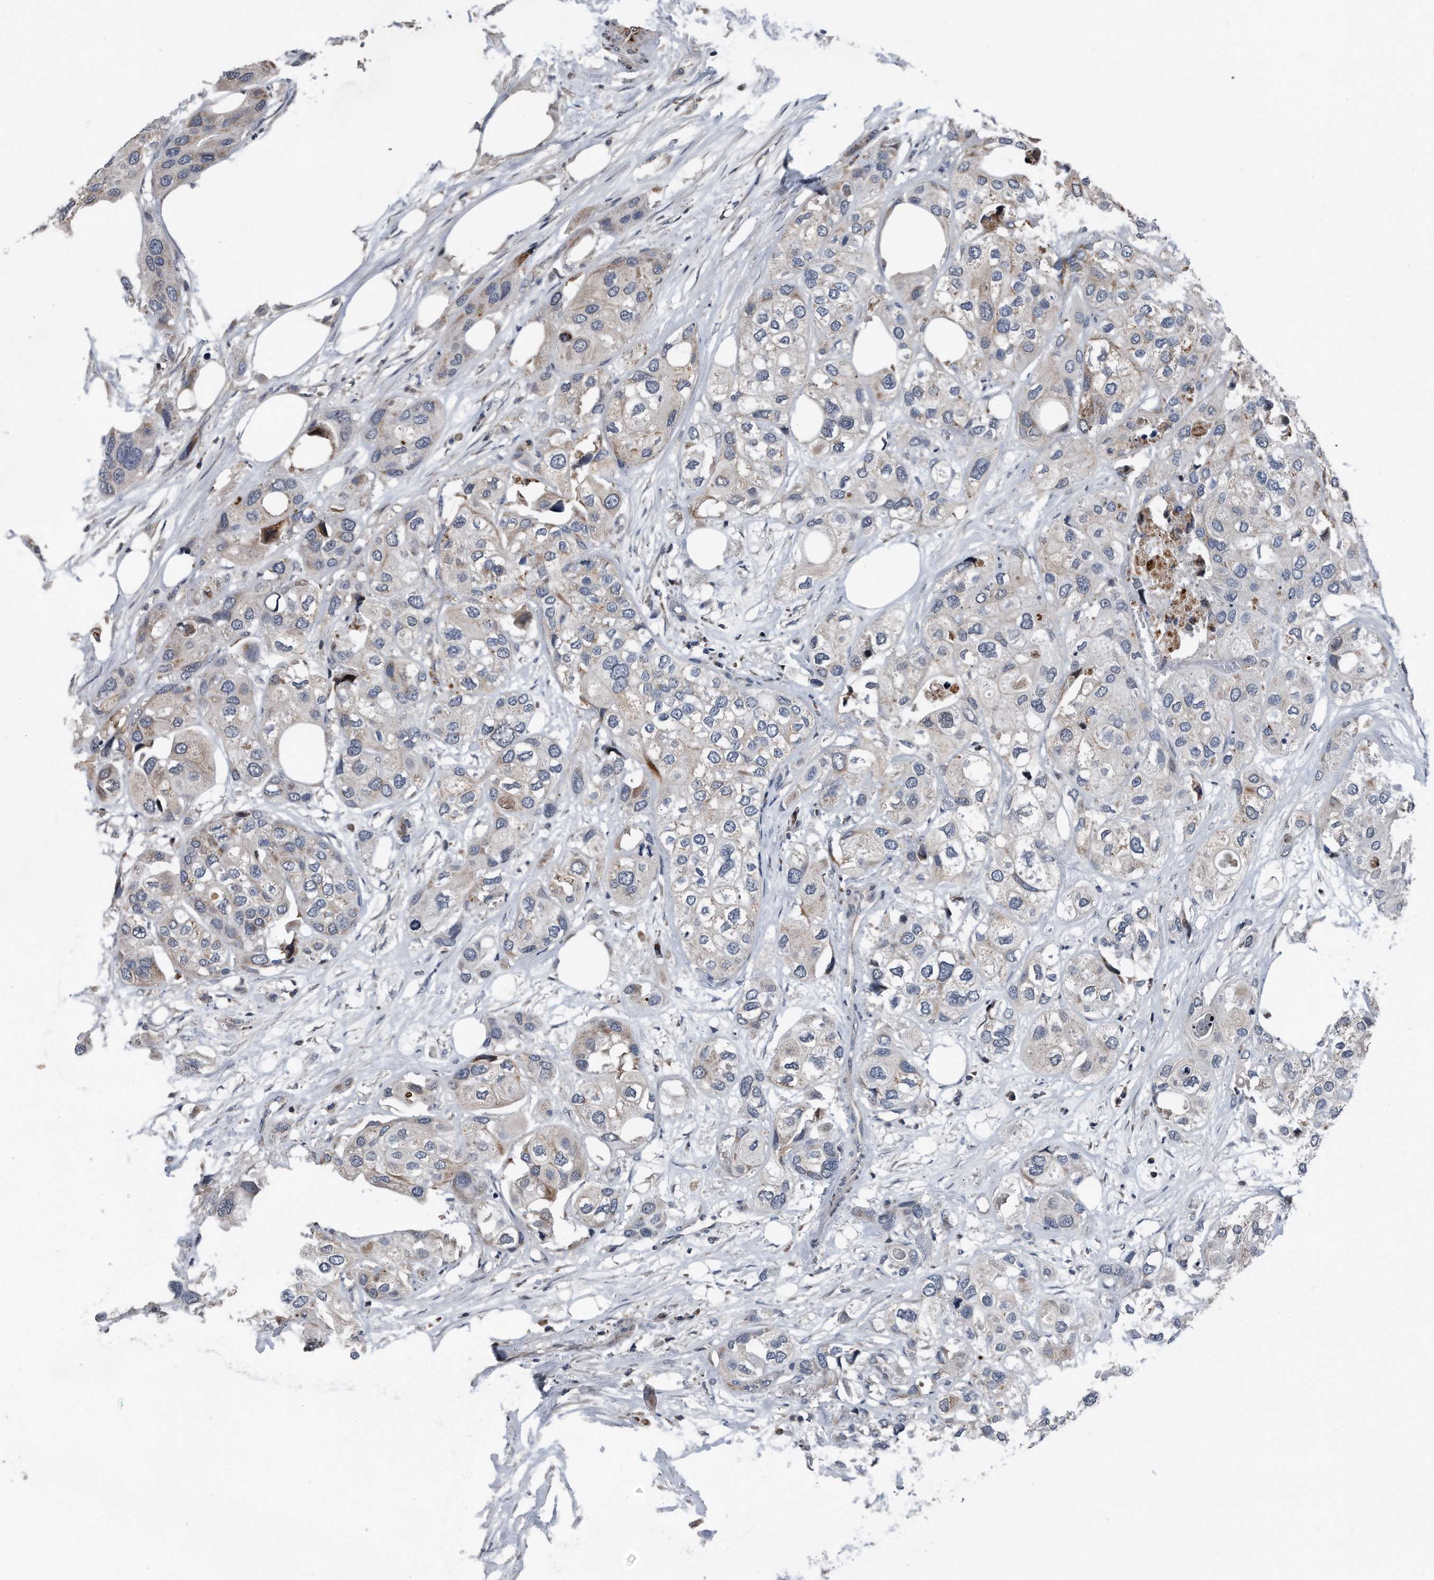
{"staining": {"intensity": "weak", "quantity": "<25%", "location": "cytoplasmic/membranous"}, "tissue": "urothelial cancer", "cell_type": "Tumor cells", "image_type": "cancer", "snomed": [{"axis": "morphology", "description": "Urothelial carcinoma, High grade"}, {"axis": "topography", "description": "Urinary bladder"}], "caption": "Immunohistochemistry (IHC) photomicrograph of human urothelial cancer stained for a protein (brown), which demonstrates no expression in tumor cells.", "gene": "DST", "patient": {"sex": "male", "age": 64}}